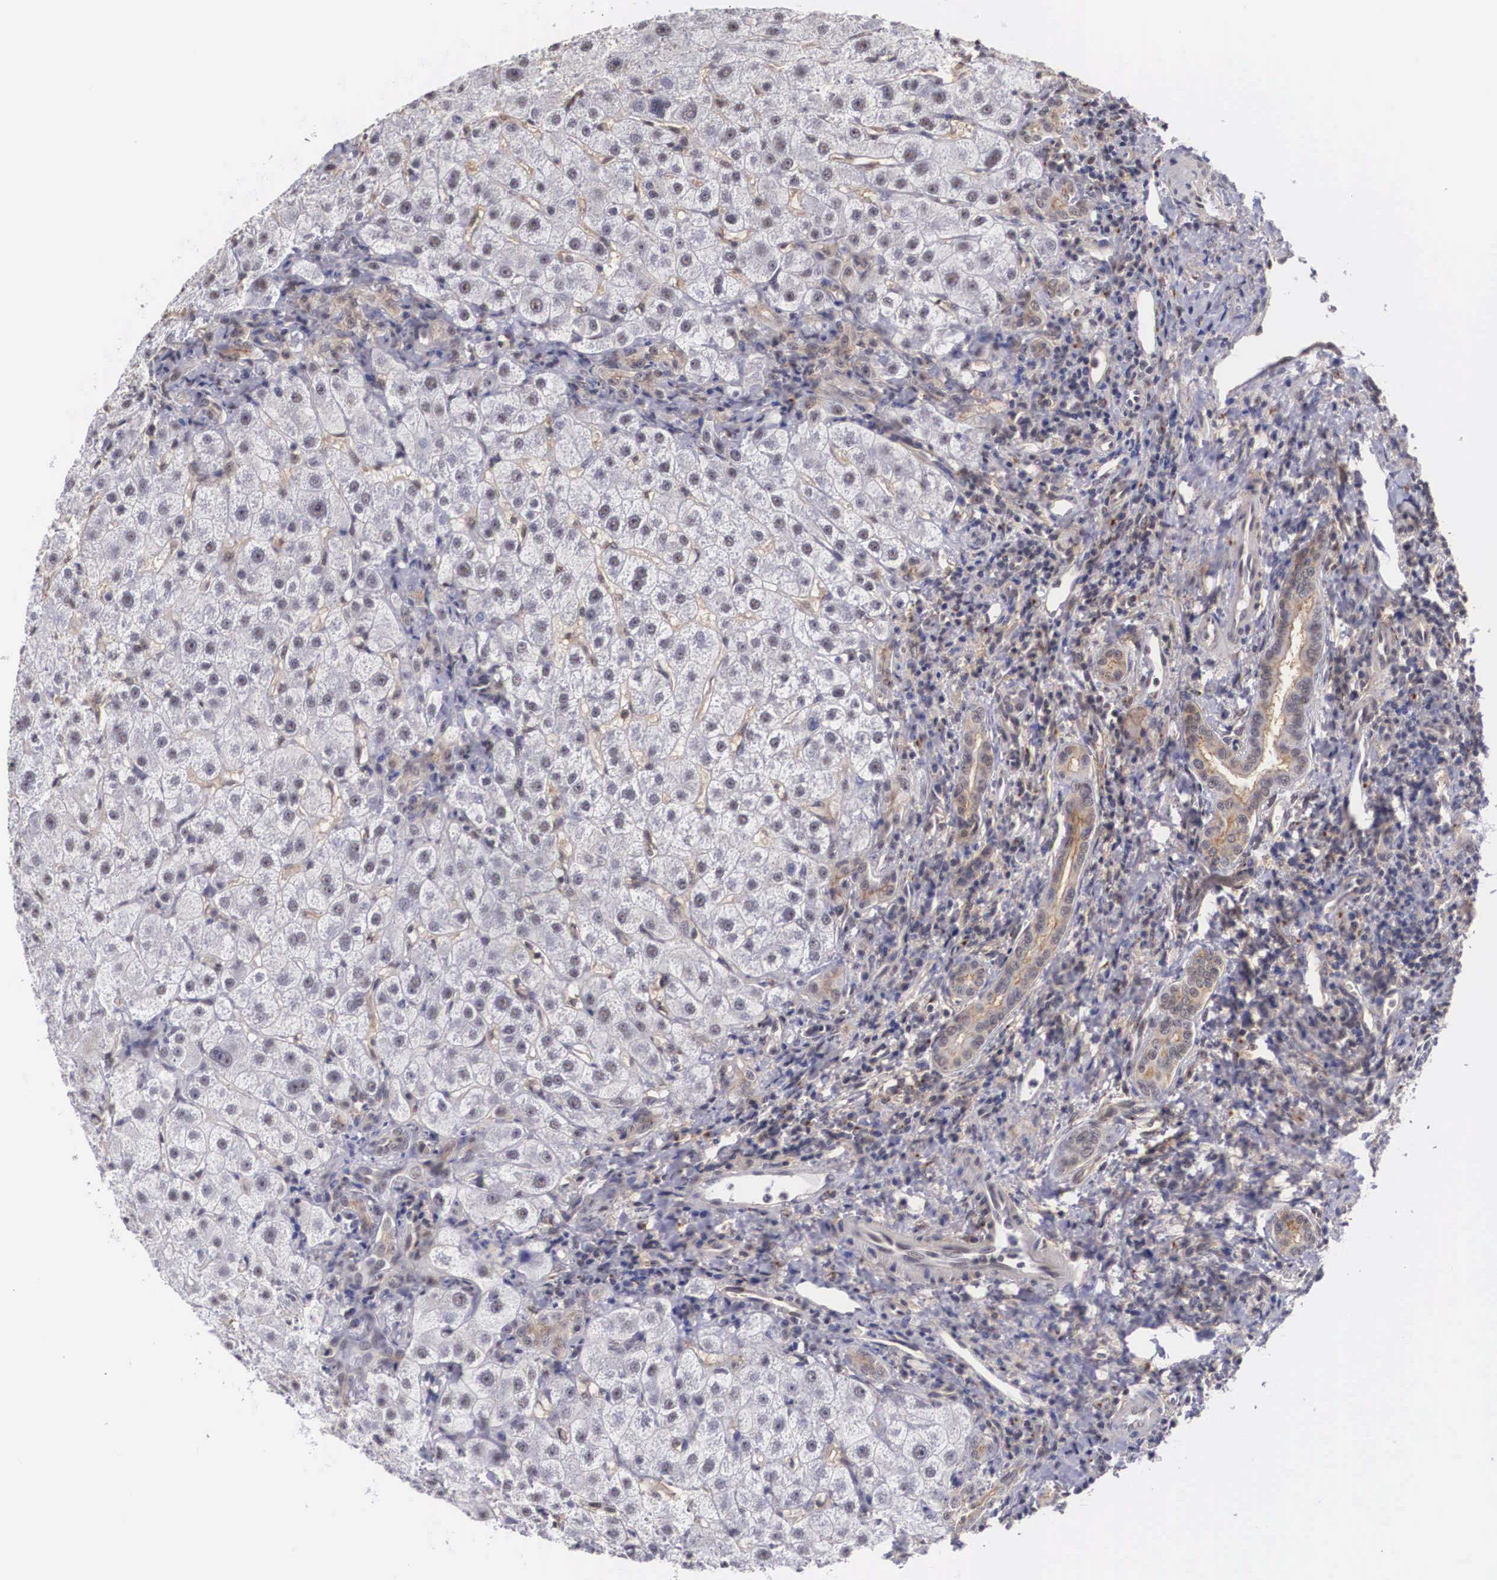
{"staining": {"intensity": "weak", "quantity": ">75%", "location": "cytoplasmic/membranous"}, "tissue": "liver", "cell_type": "Cholangiocytes", "image_type": "normal", "snomed": [{"axis": "morphology", "description": "Normal tissue, NOS"}, {"axis": "topography", "description": "Liver"}], "caption": "Brown immunohistochemical staining in benign human liver shows weak cytoplasmic/membranous positivity in about >75% of cholangiocytes.", "gene": "NR4A2", "patient": {"sex": "female", "age": 79}}